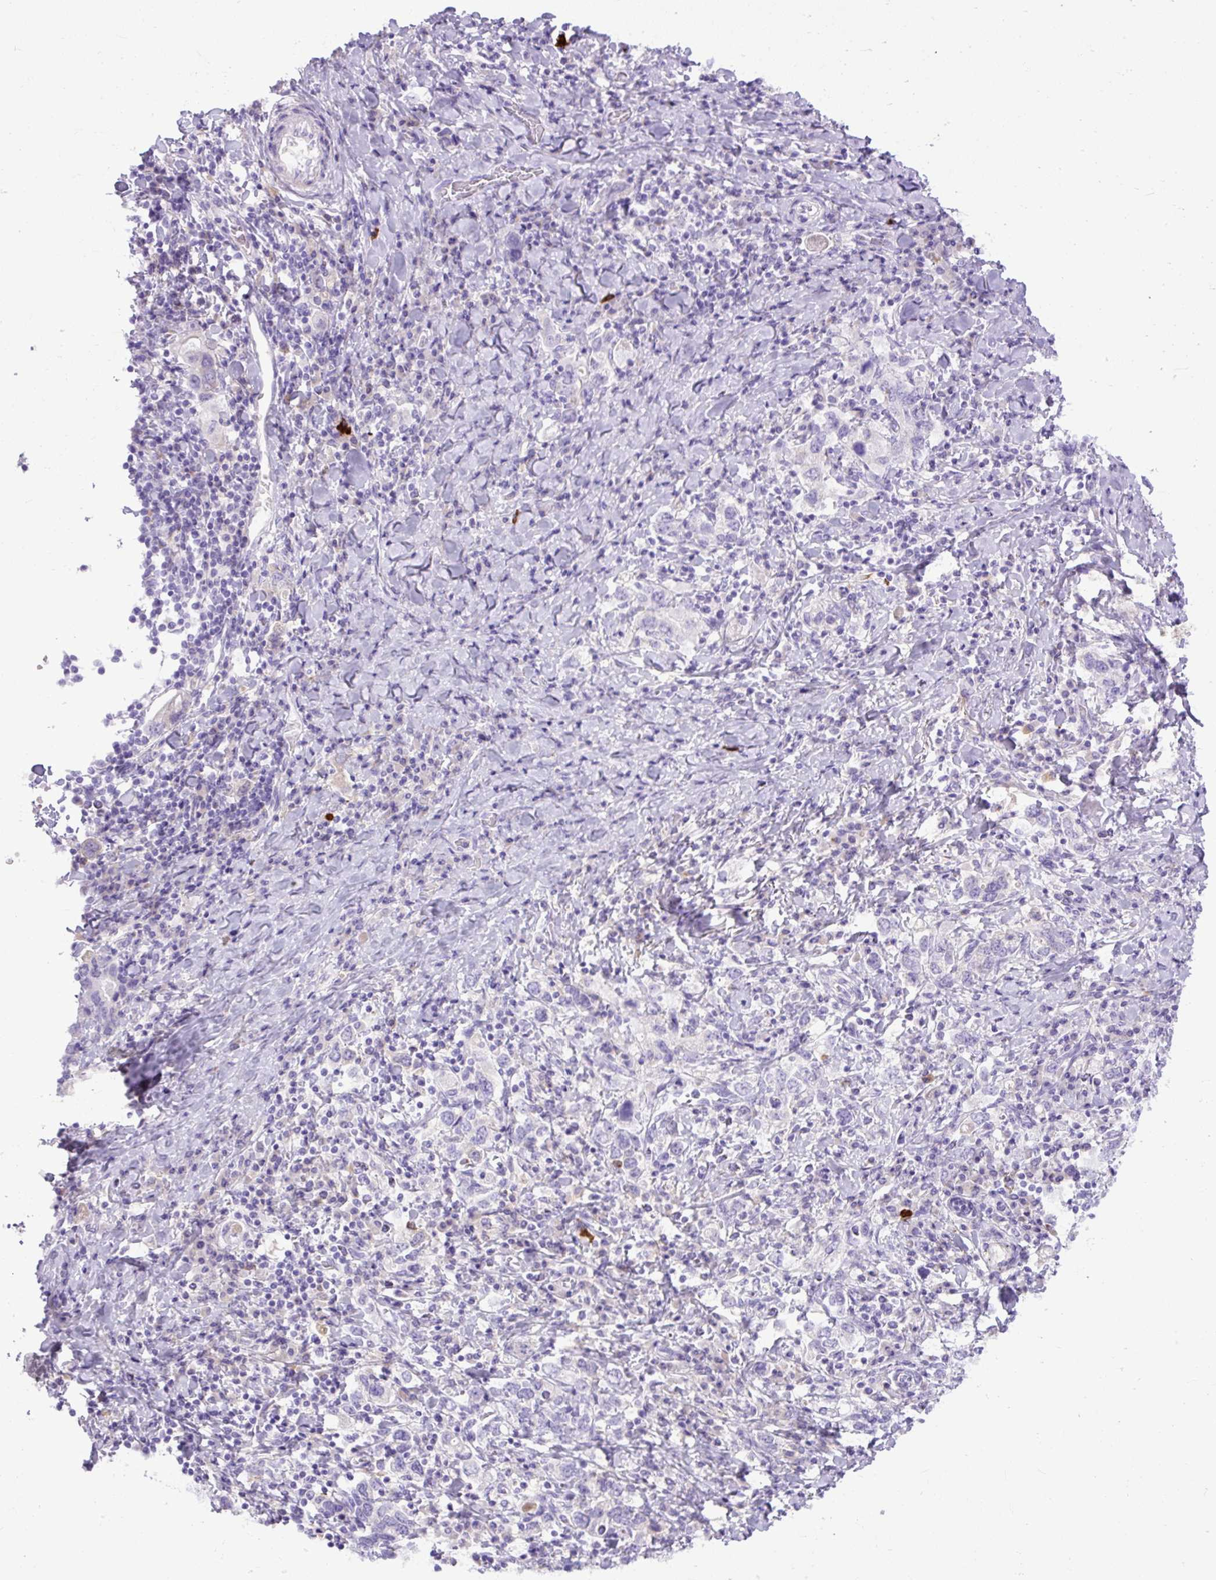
{"staining": {"intensity": "negative", "quantity": "none", "location": "none"}, "tissue": "stomach cancer", "cell_type": "Tumor cells", "image_type": "cancer", "snomed": [{"axis": "morphology", "description": "Adenocarcinoma, NOS"}, {"axis": "topography", "description": "Stomach, upper"}, {"axis": "topography", "description": "Stomach"}], "caption": "Human stomach cancer stained for a protein using immunohistochemistry (IHC) shows no expression in tumor cells.", "gene": "SPTBN5", "patient": {"sex": "male", "age": 62}}